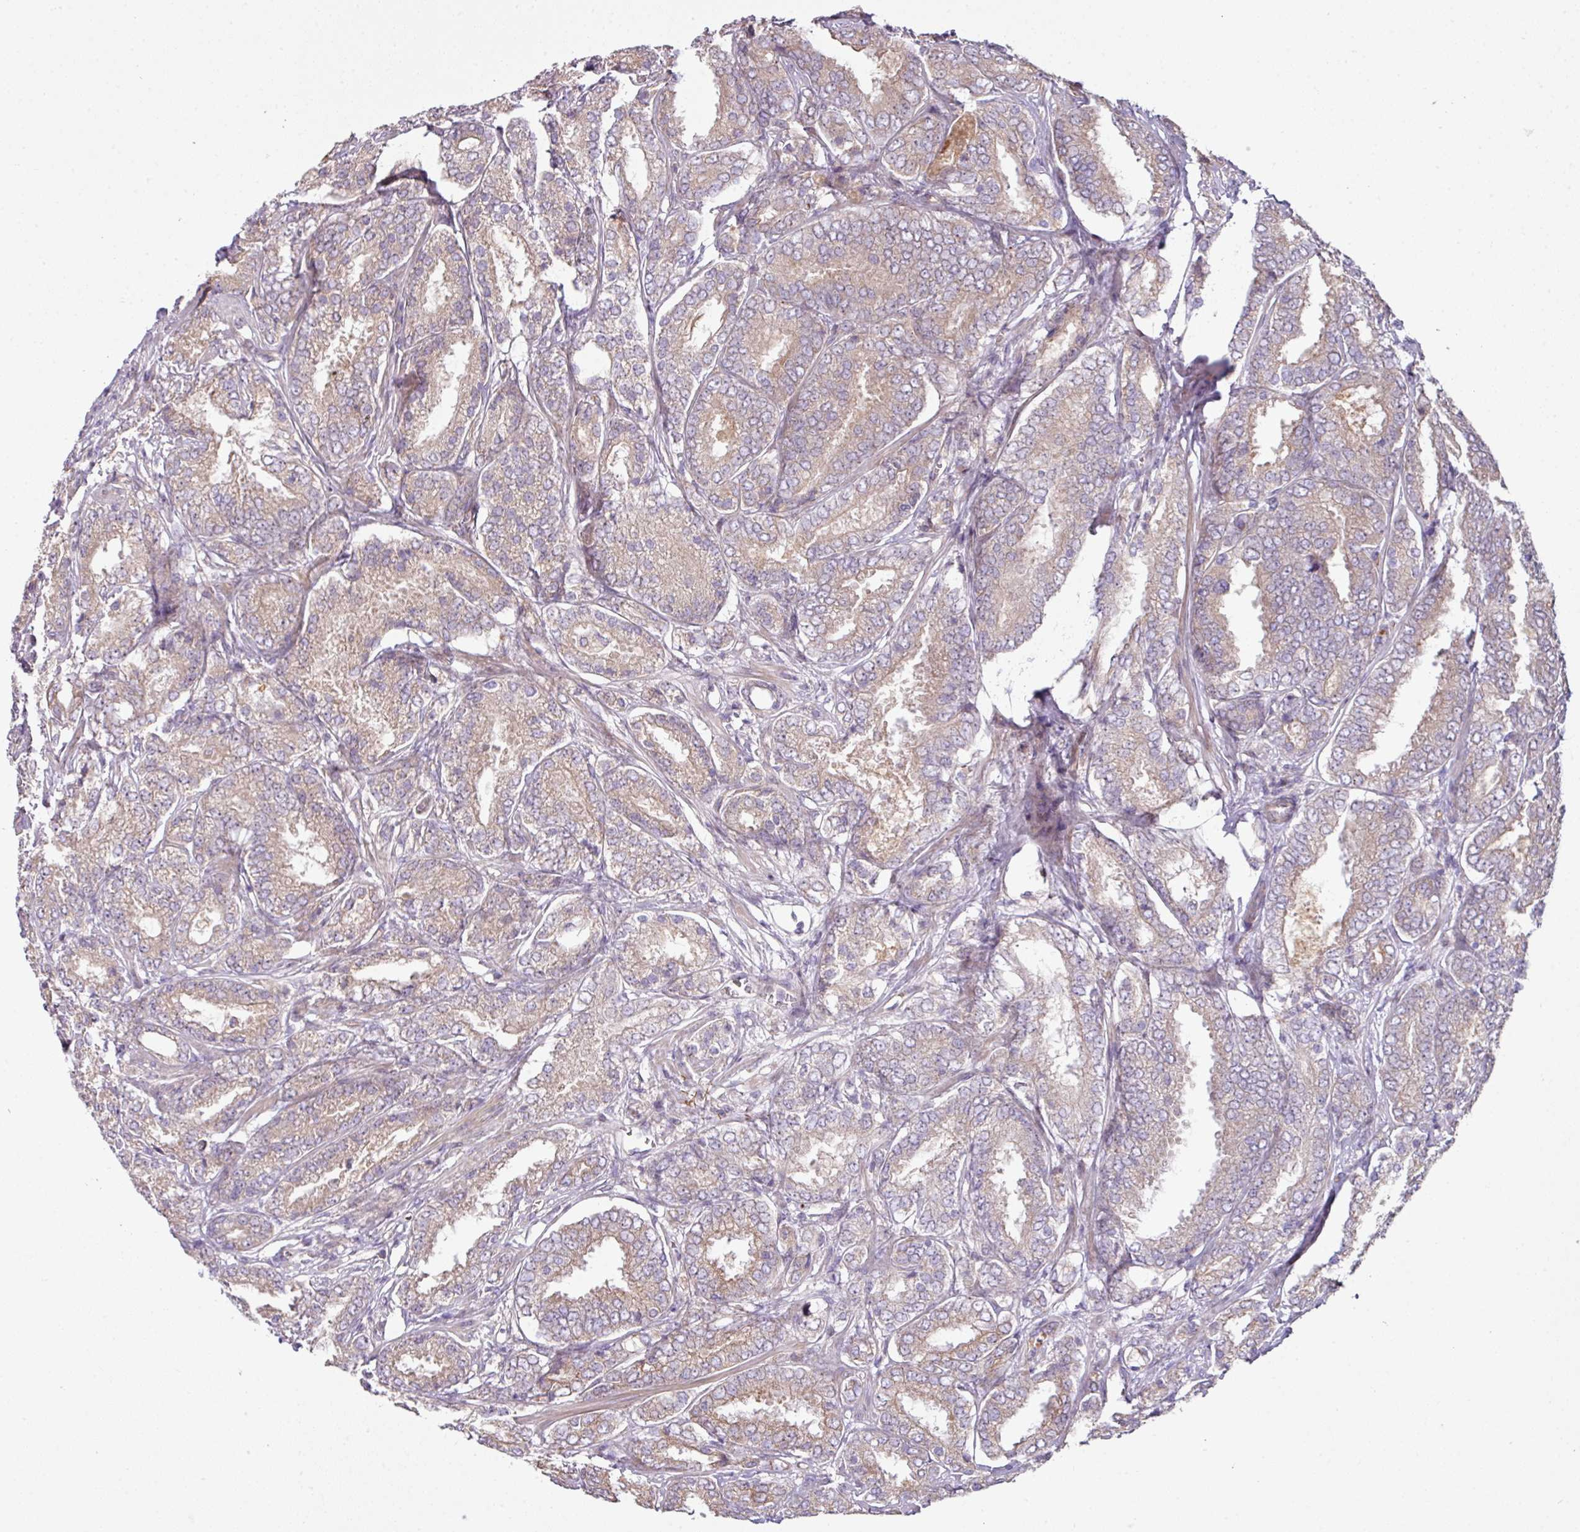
{"staining": {"intensity": "weak", "quantity": ">75%", "location": "cytoplasmic/membranous"}, "tissue": "prostate cancer", "cell_type": "Tumor cells", "image_type": "cancer", "snomed": [{"axis": "morphology", "description": "Adenocarcinoma, High grade"}, {"axis": "topography", "description": "Prostate"}], "caption": "Immunohistochemical staining of human prostate adenocarcinoma (high-grade) reveals low levels of weak cytoplasmic/membranous staining in about >75% of tumor cells.", "gene": "COX18", "patient": {"sex": "male", "age": 63}}